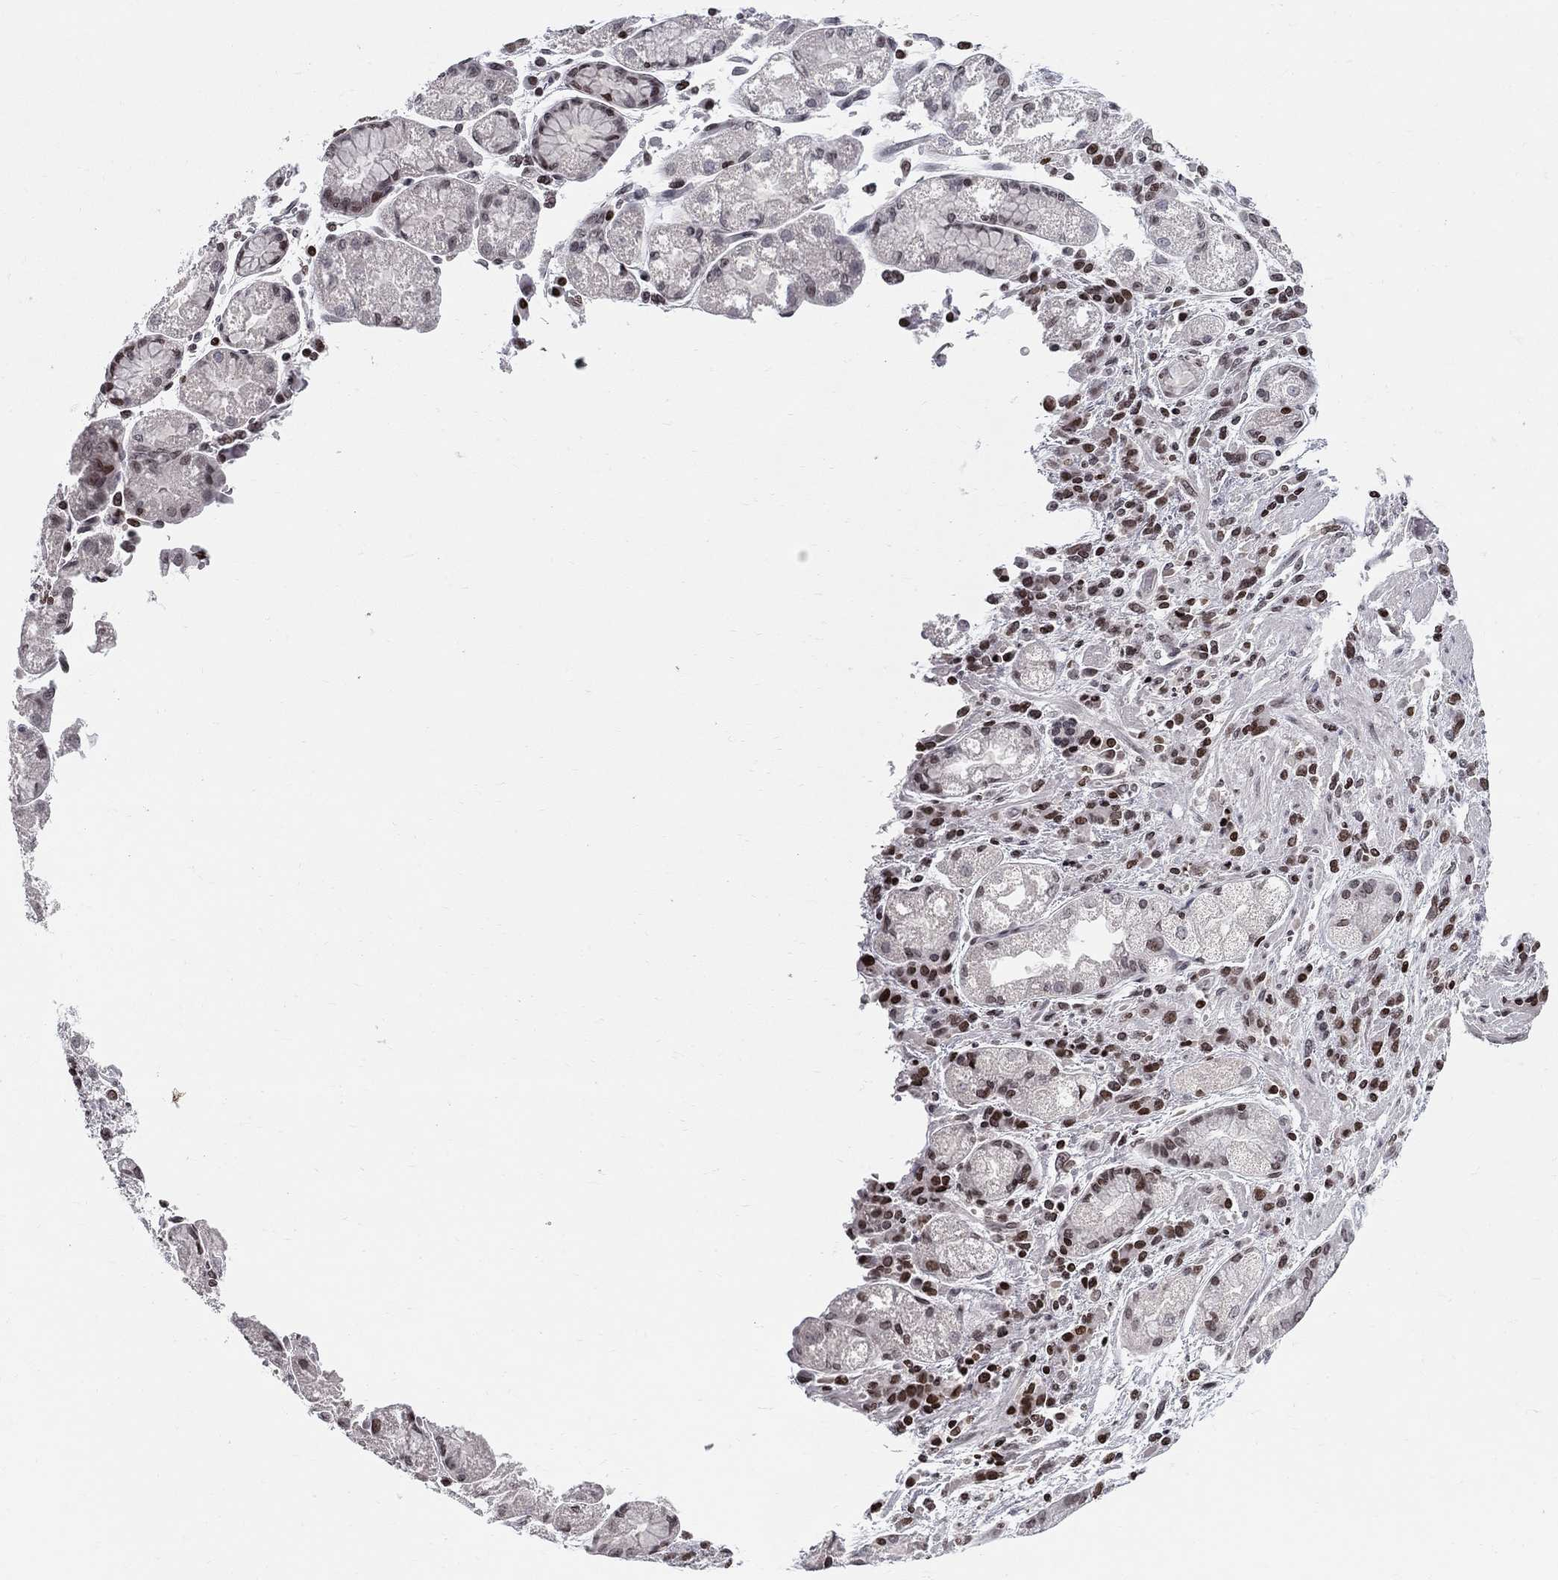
{"staining": {"intensity": "strong", "quantity": ">75%", "location": "nuclear"}, "tissue": "stomach cancer", "cell_type": "Tumor cells", "image_type": "cancer", "snomed": [{"axis": "morphology", "description": "Adenocarcinoma, NOS"}, {"axis": "topography", "description": "Stomach"}], "caption": "Immunohistochemistry (IHC) (DAB (3,3'-diaminobenzidine)) staining of human stomach cancer (adenocarcinoma) demonstrates strong nuclear protein staining in approximately >75% of tumor cells.", "gene": "RNASEH2C", "patient": {"sex": "female", "age": 57}}